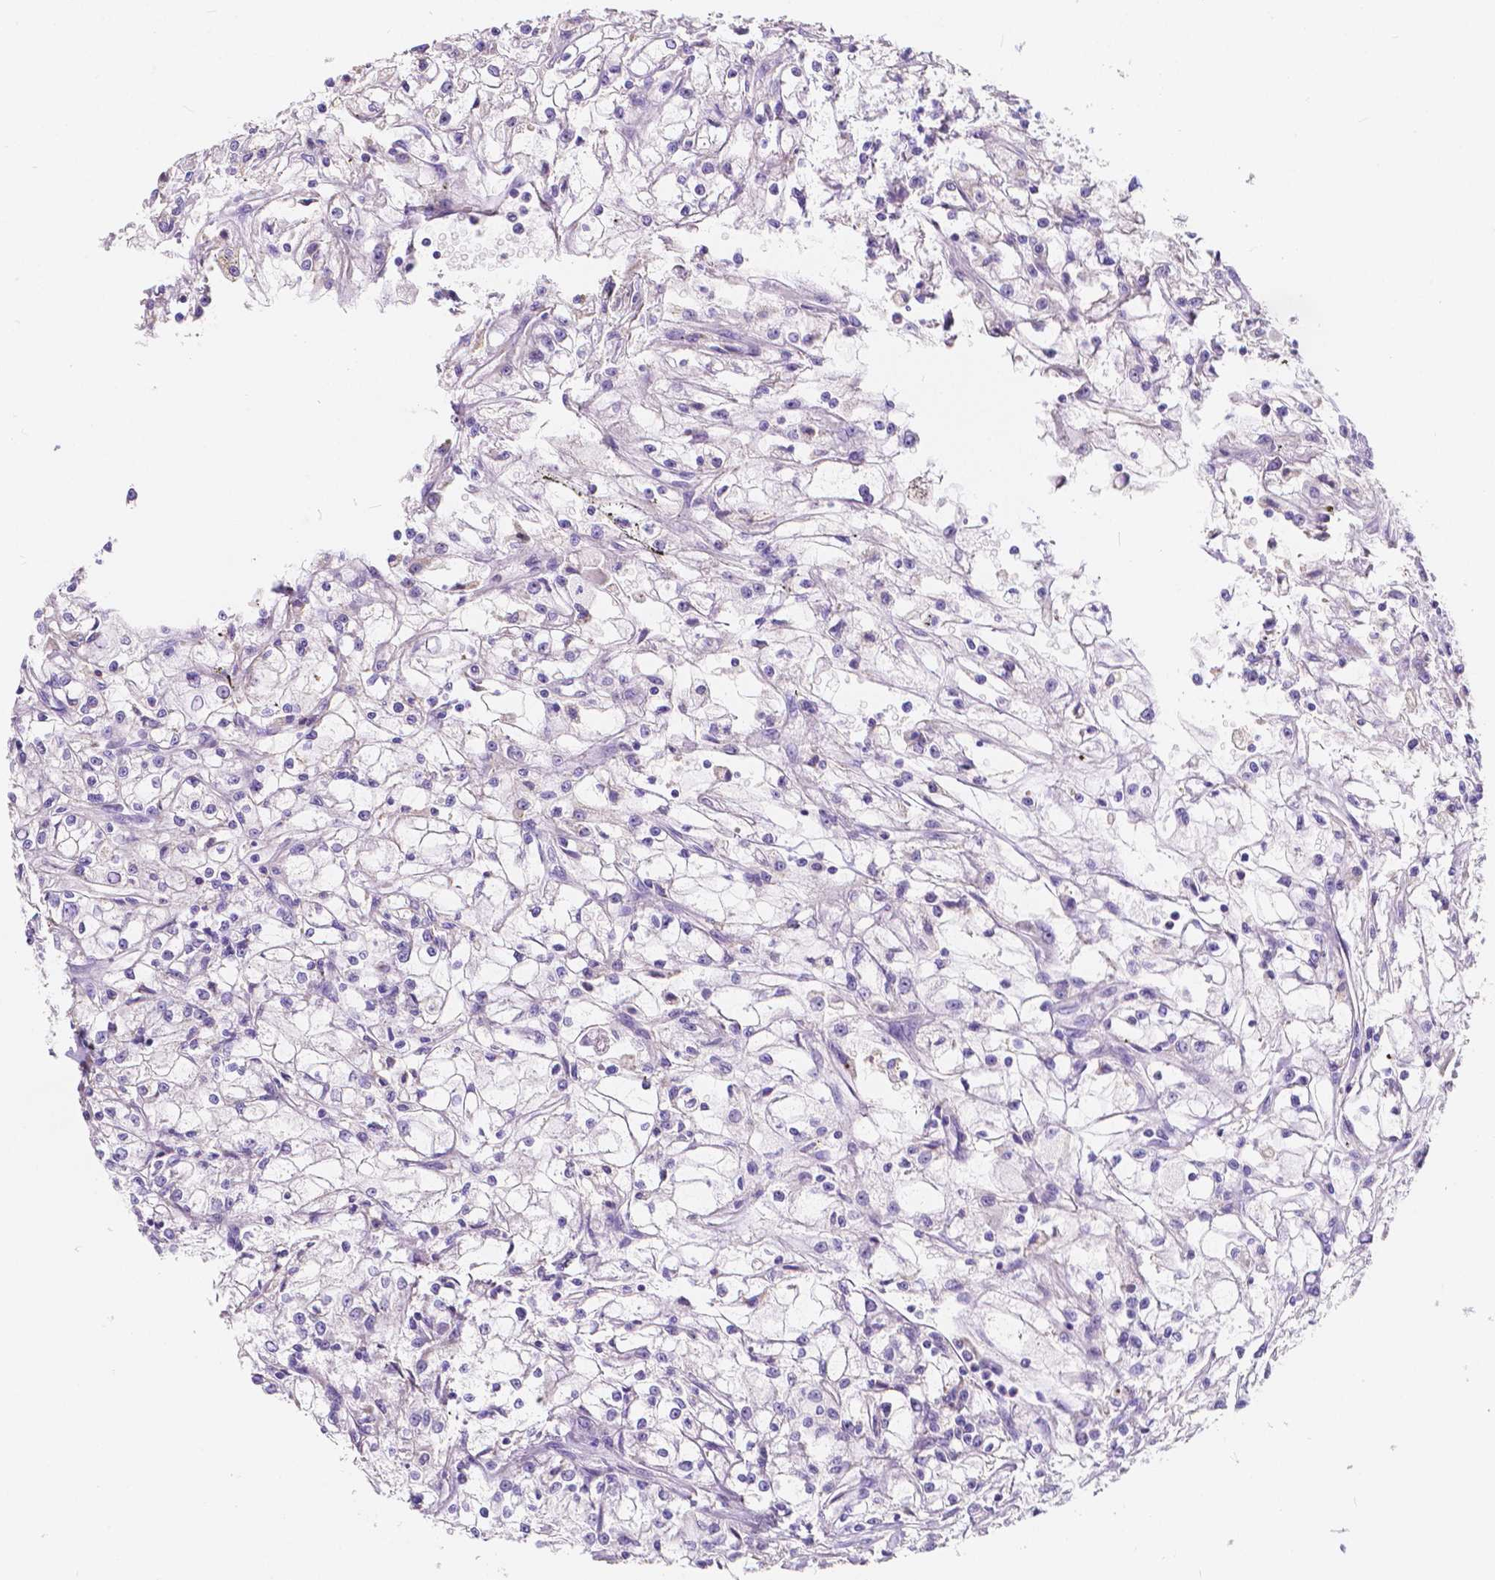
{"staining": {"intensity": "negative", "quantity": "none", "location": "none"}, "tissue": "renal cancer", "cell_type": "Tumor cells", "image_type": "cancer", "snomed": [{"axis": "morphology", "description": "Adenocarcinoma, NOS"}, {"axis": "topography", "description": "Kidney"}], "caption": "Immunohistochemical staining of human renal adenocarcinoma exhibits no significant staining in tumor cells.", "gene": "CLSTN2", "patient": {"sex": "female", "age": 59}}